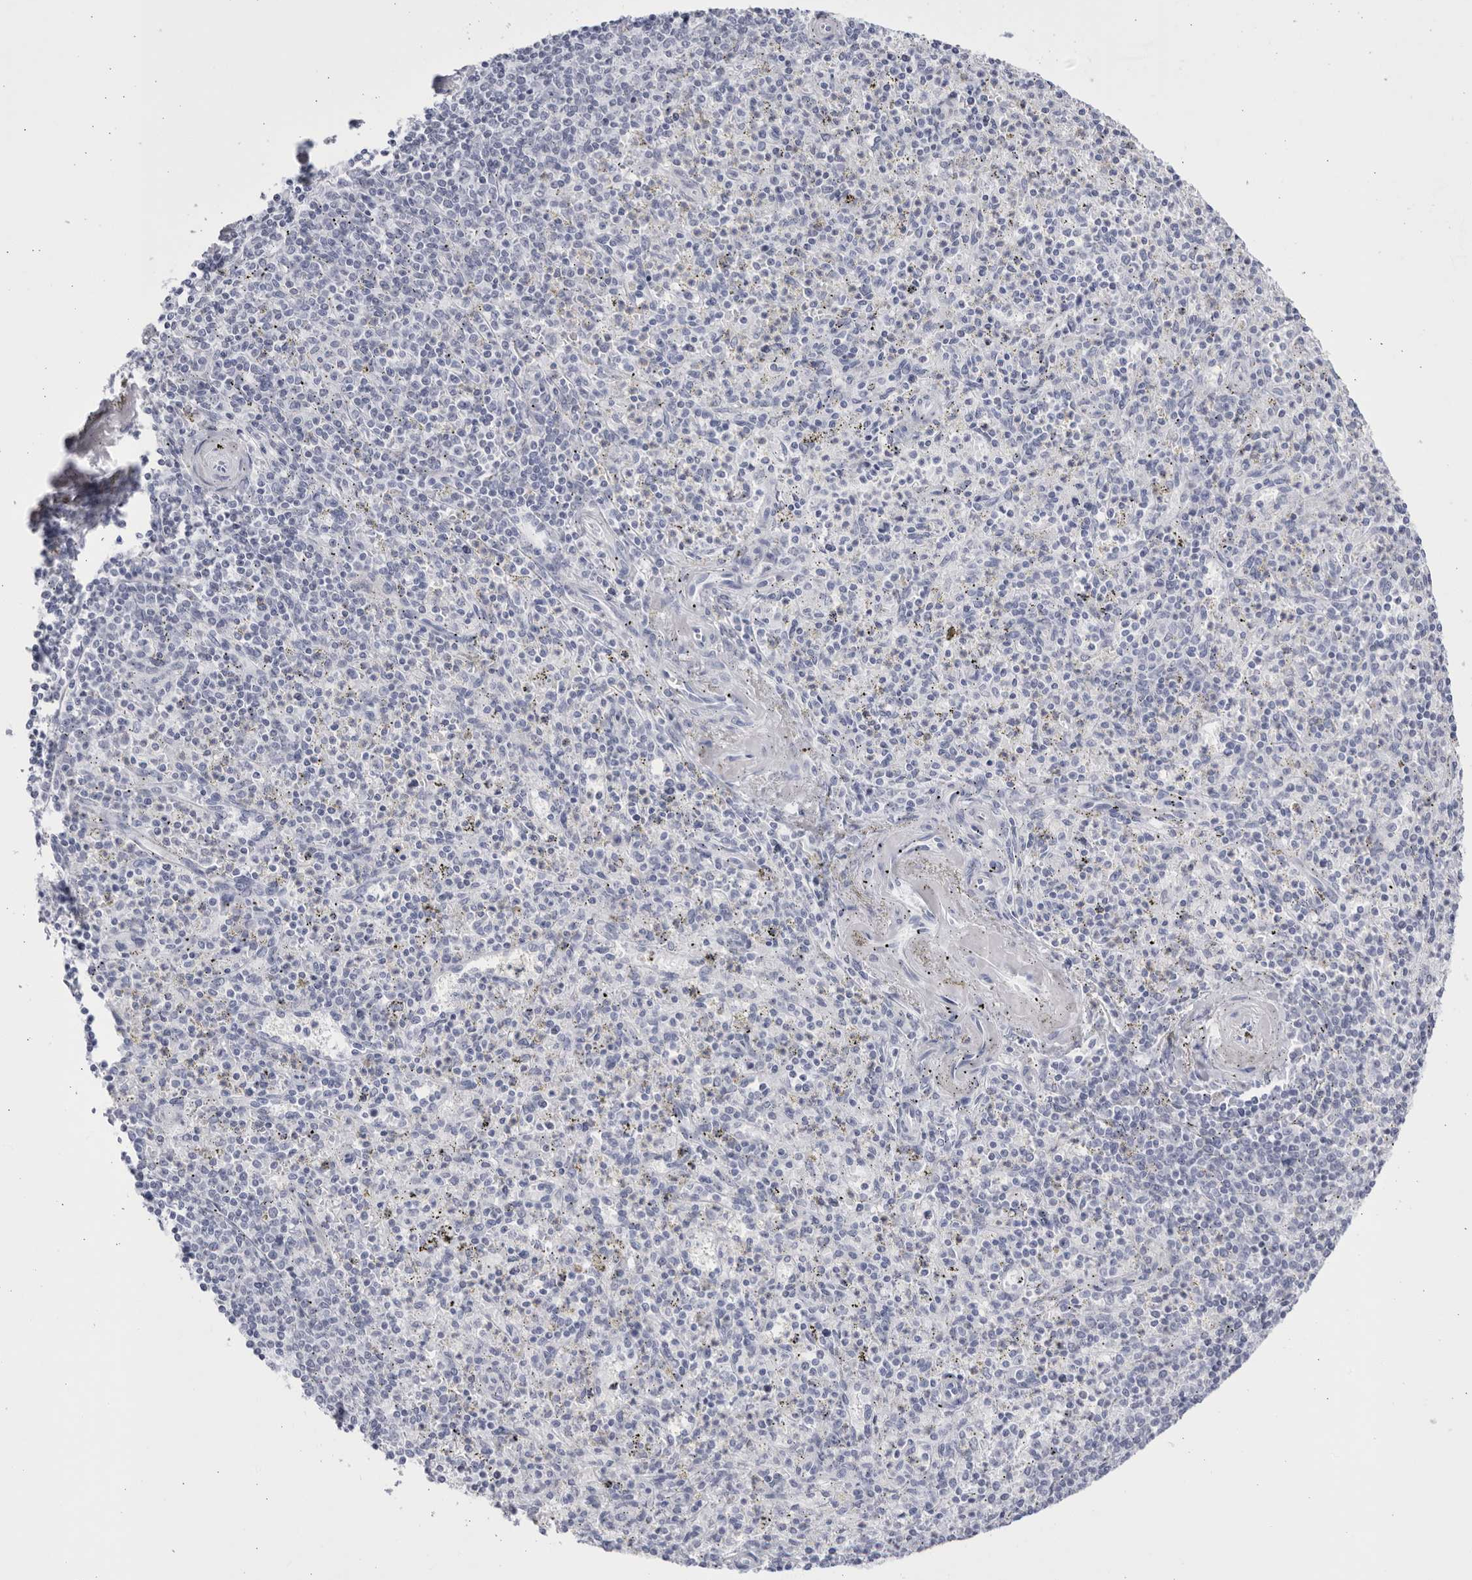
{"staining": {"intensity": "negative", "quantity": "none", "location": "none"}, "tissue": "spleen", "cell_type": "Cells in red pulp", "image_type": "normal", "snomed": [{"axis": "morphology", "description": "Normal tissue, NOS"}, {"axis": "topography", "description": "Spleen"}], "caption": "Immunohistochemistry (IHC) photomicrograph of normal human spleen stained for a protein (brown), which displays no staining in cells in red pulp.", "gene": "CCDC181", "patient": {"sex": "male", "age": 72}}